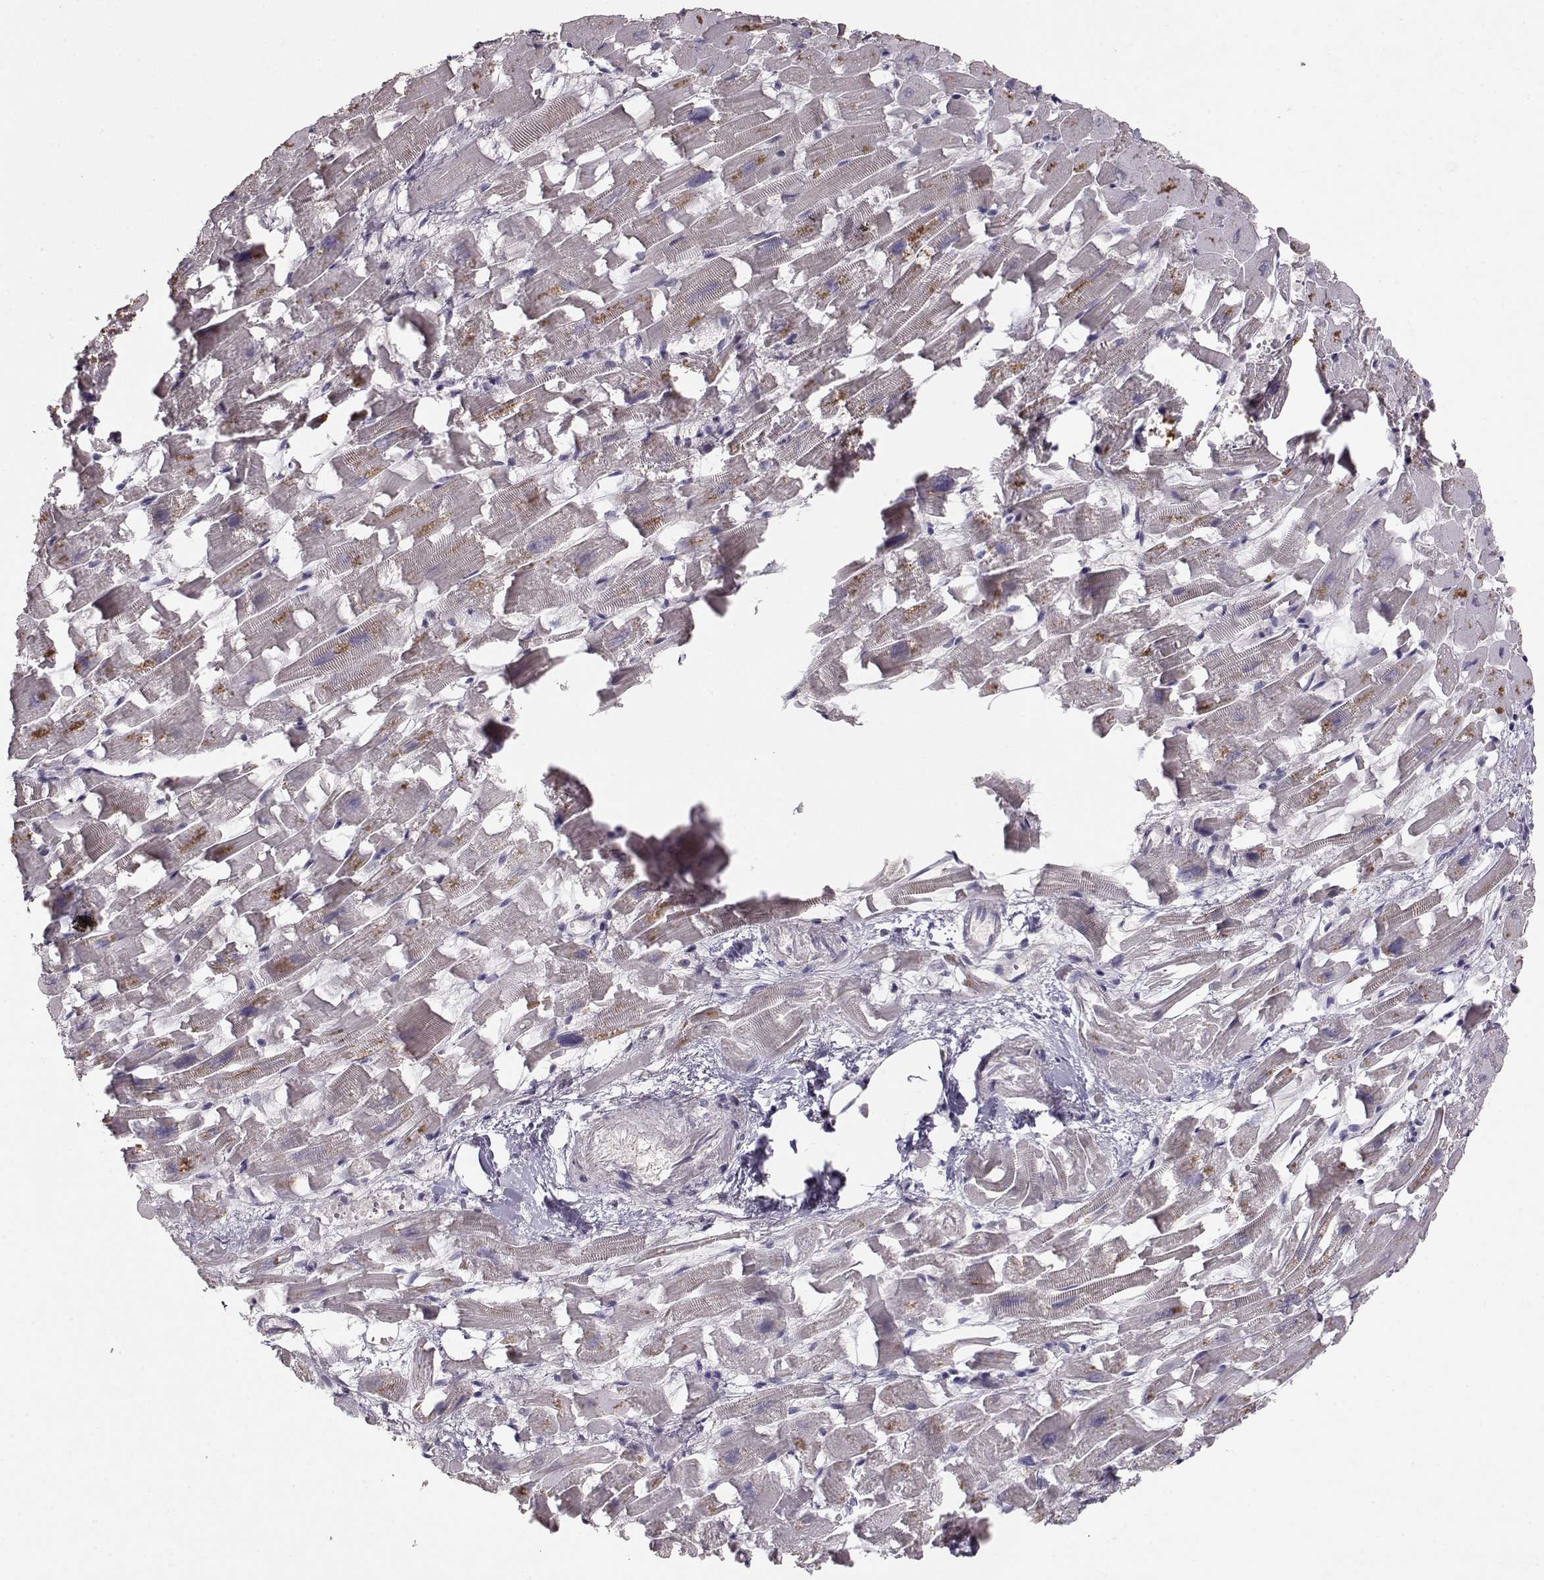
{"staining": {"intensity": "negative", "quantity": "none", "location": "none"}, "tissue": "heart muscle", "cell_type": "Cardiomyocytes", "image_type": "normal", "snomed": [{"axis": "morphology", "description": "Normal tissue, NOS"}, {"axis": "topography", "description": "Heart"}], "caption": "Human heart muscle stained for a protein using immunohistochemistry shows no positivity in cardiomyocytes.", "gene": "PMCH", "patient": {"sex": "female", "age": 64}}